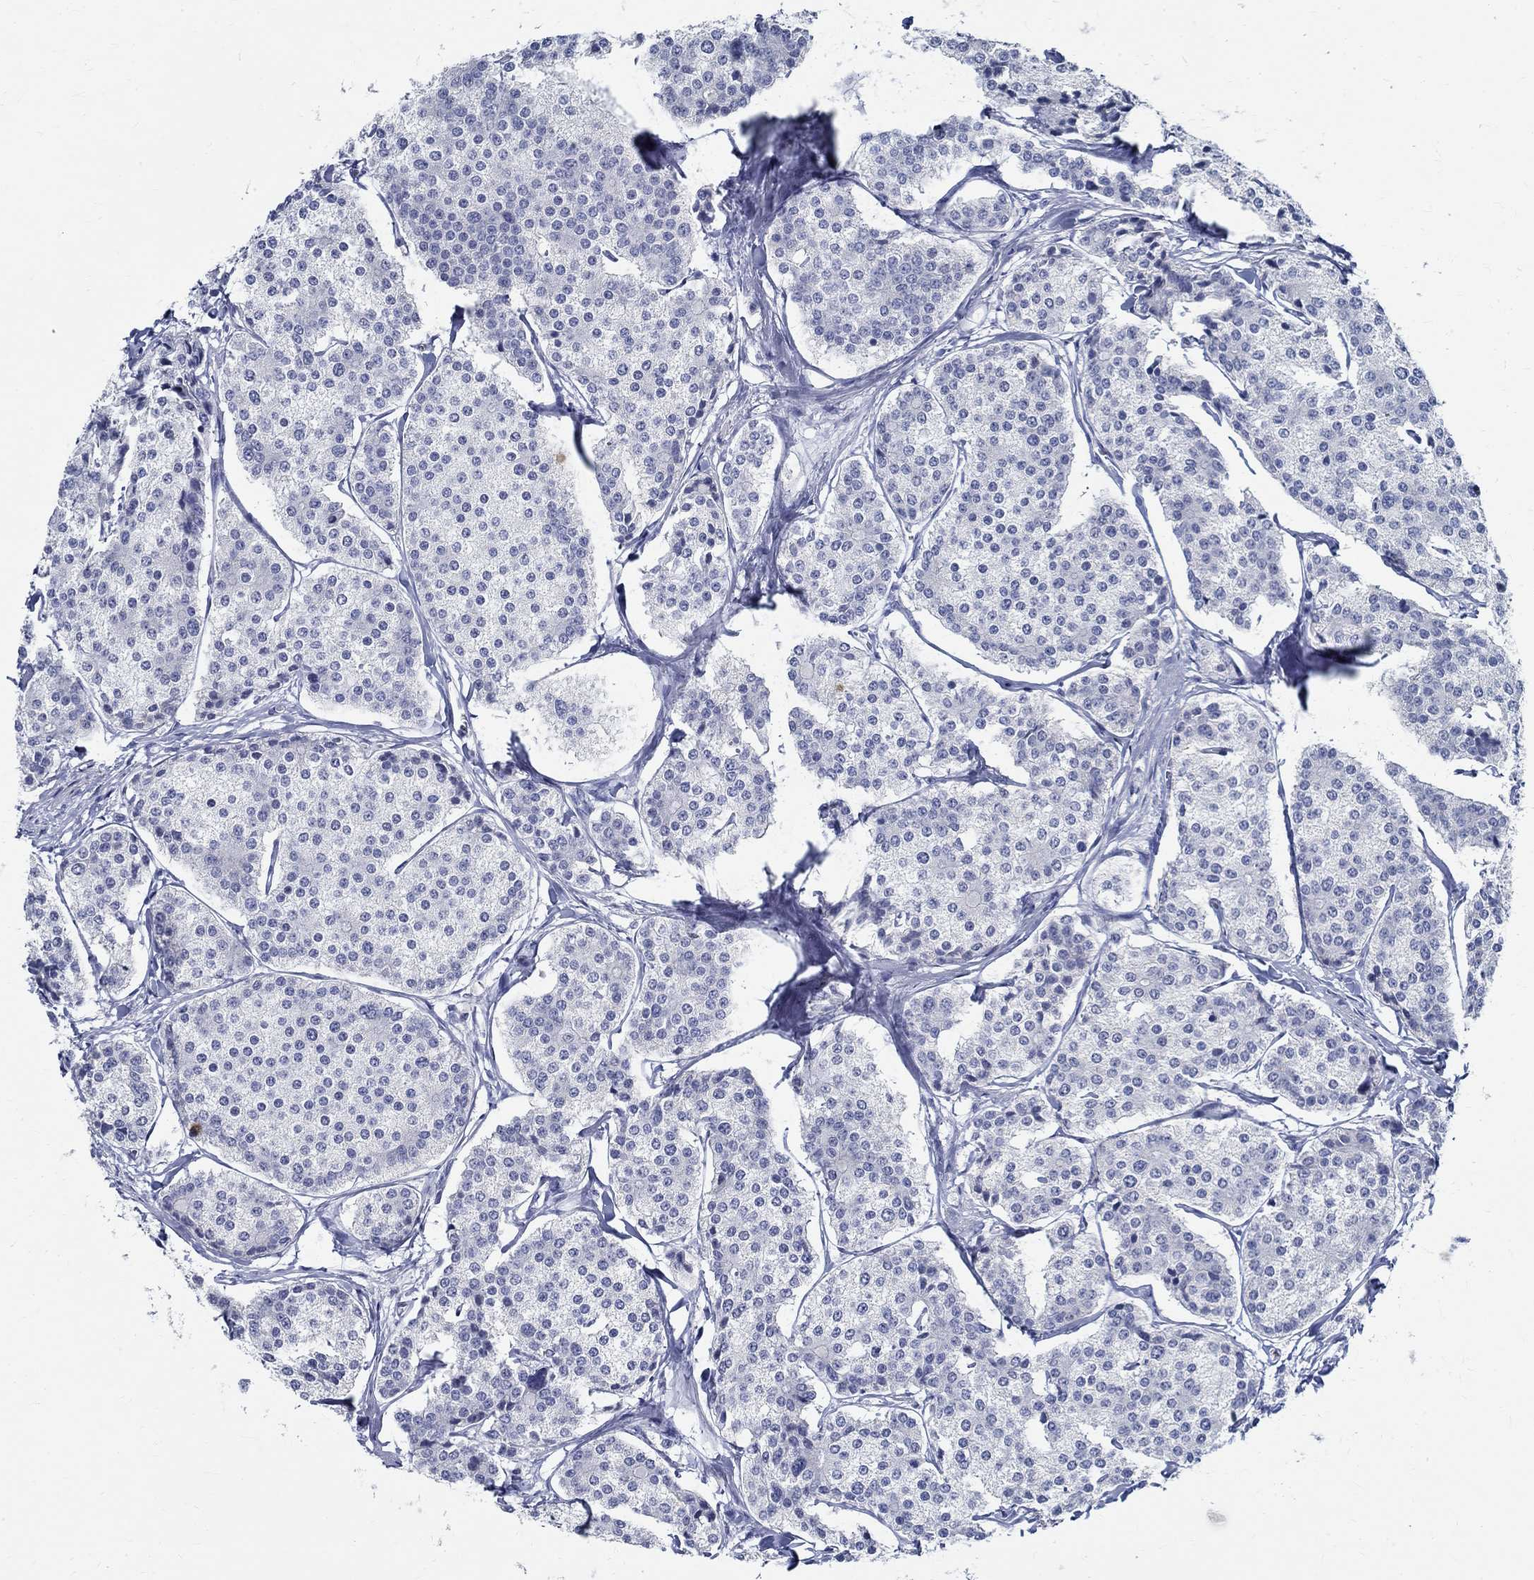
{"staining": {"intensity": "negative", "quantity": "none", "location": "none"}, "tissue": "carcinoid", "cell_type": "Tumor cells", "image_type": "cancer", "snomed": [{"axis": "morphology", "description": "Carcinoid, malignant, NOS"}, {"axis": "topography", "description": "Small intestine"}], "caption": "Tumor cells are negative for protein expression in human carcinoid.", "gene": "CETN1", "patient": {"sex": "female", "age": 65}}